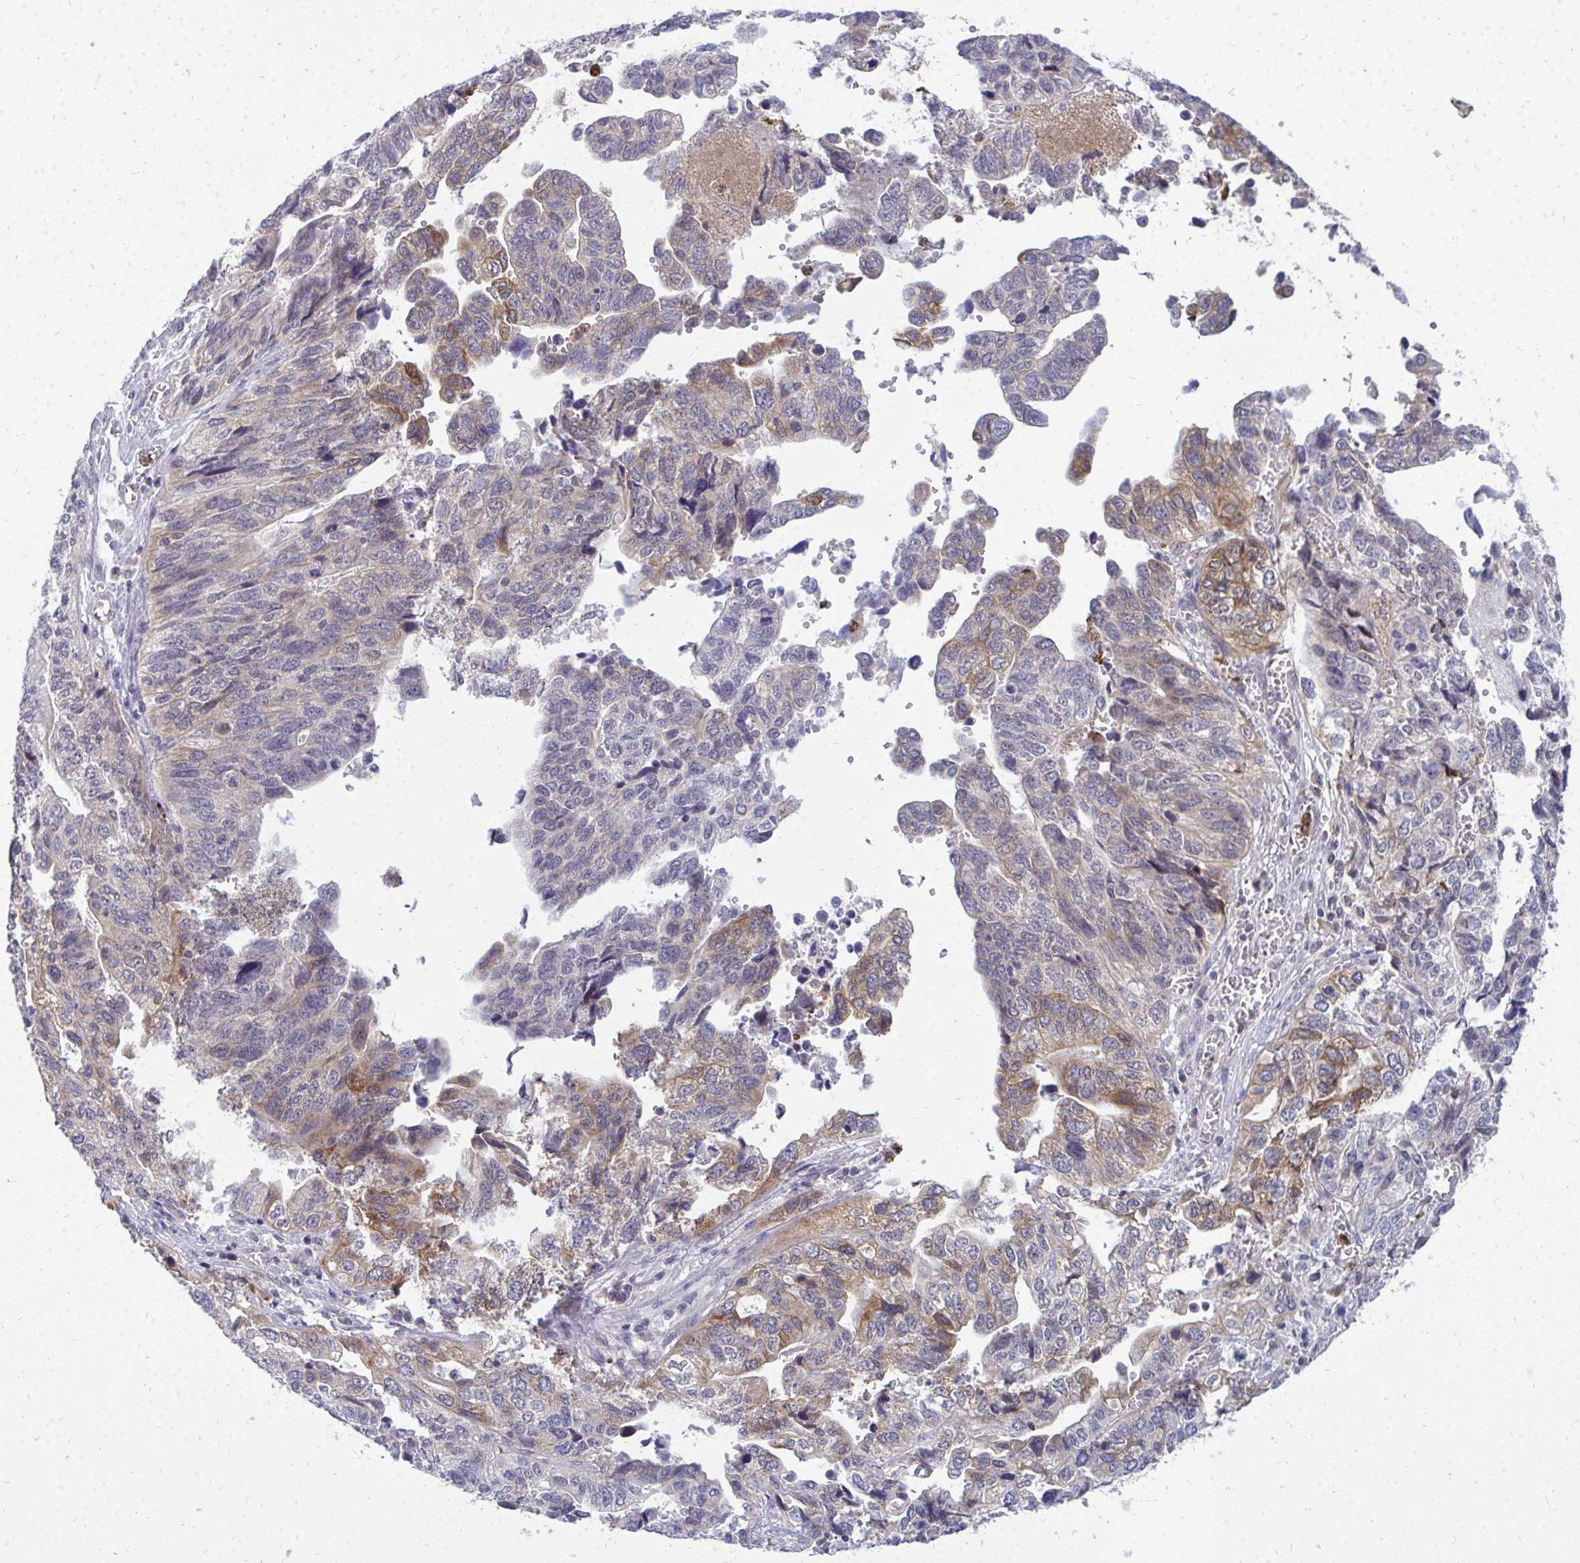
{"staining": {"intensity": "moderate", "quantity": "<25%", "location": "cytoplasmic/membranous"}, "tissue": "stomach cancer", "cell_type": "Tumor cells", "image_type": "cancer", "snomed": [{"axis": "morphology", "description": "Adenocarcinoma, NOS"}, {"axis": "topography", "description": "Stomach, upper"}], "caption": "Protein staining demonstrates moderate cytoplasmic/membranous staining in approximately <25% of tumor cells in stomach cancer.", "gene": "ACSL5", "patient": {"sex": "female", "age": 67}}